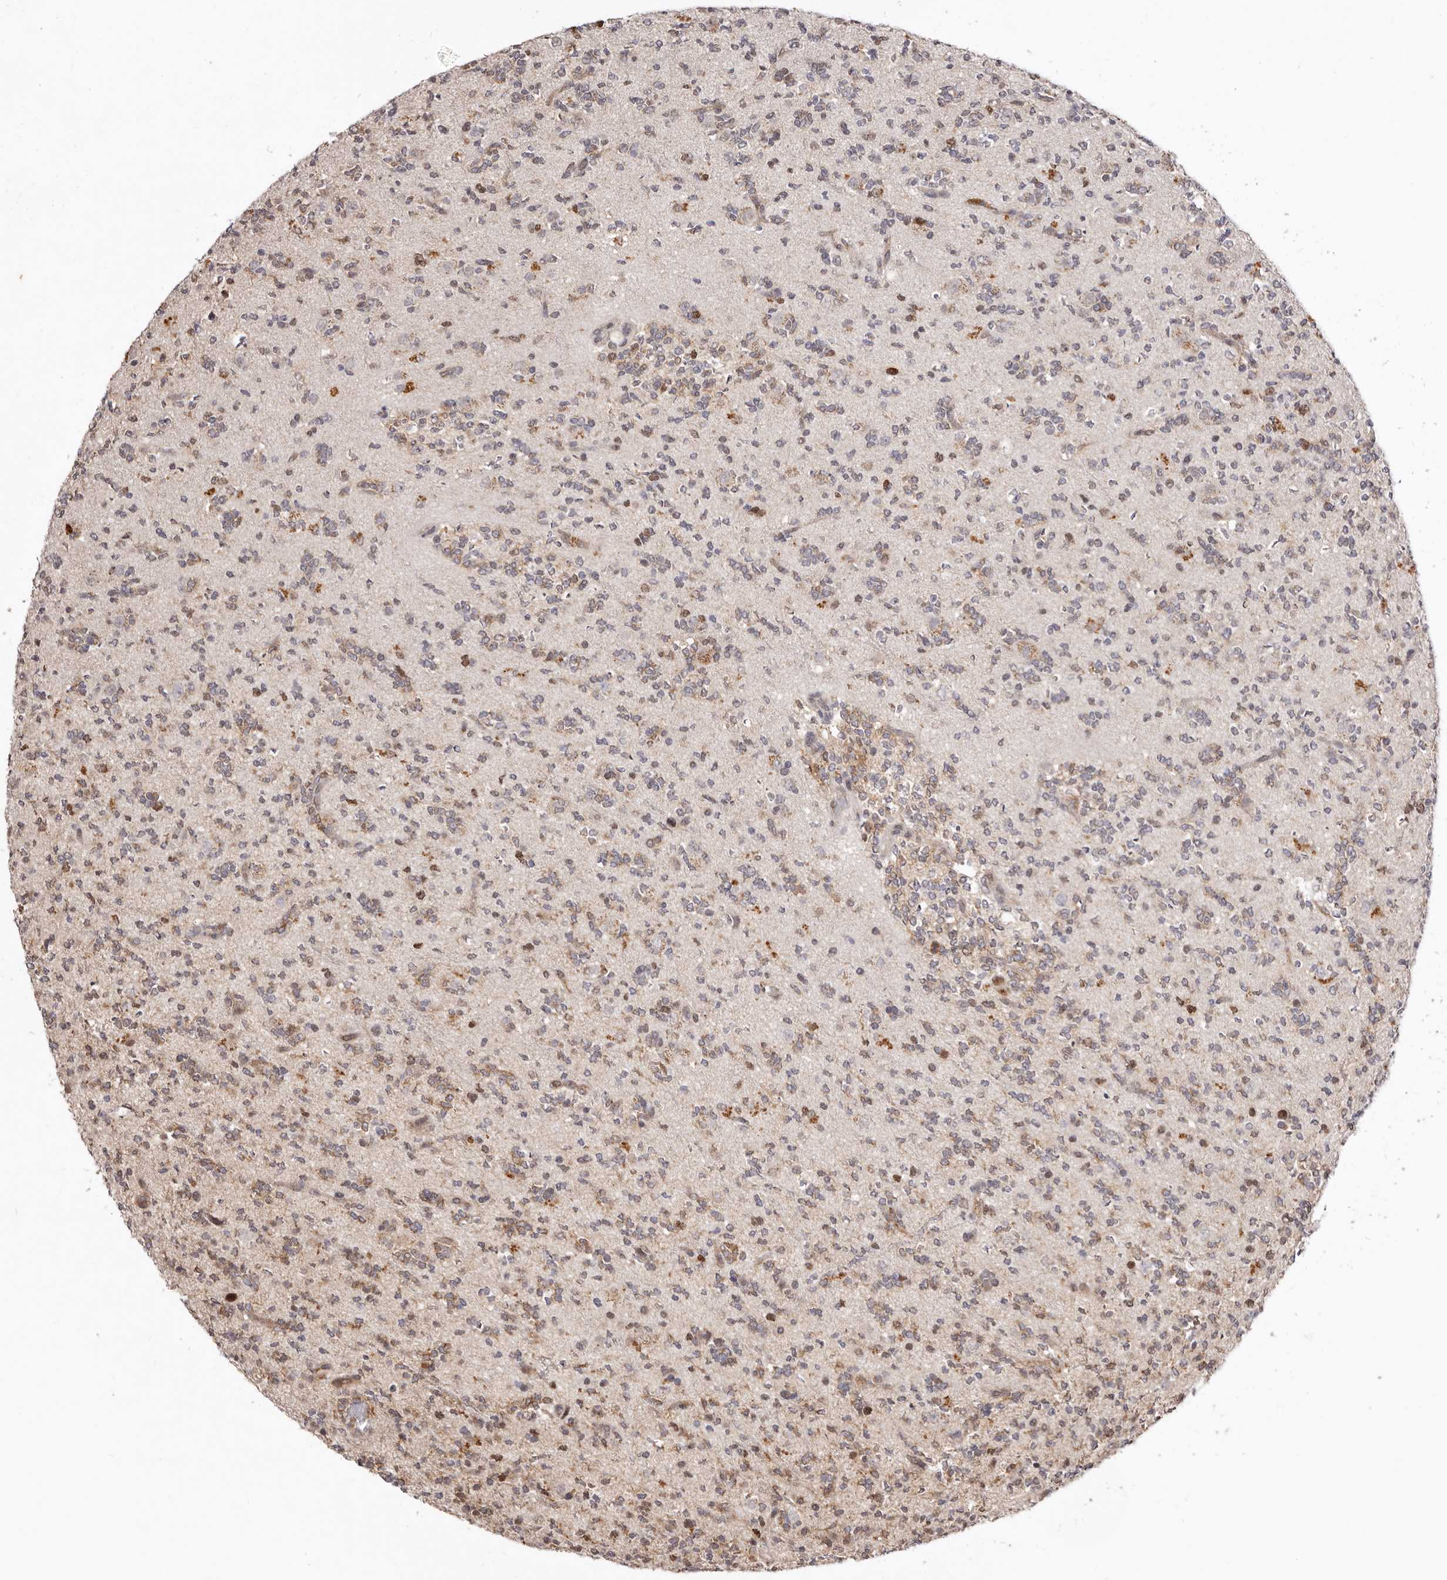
{"staining": {"intensity": "moderate", "quantity": "25%-75%", "location": "cytoplasmic/membranous,nuclear"}, "tissue": "glioma", "cell_type": "Tumor cells", "image_type": "cancer", "snomed": [{"axis": "morphology", "description": "Glioma, malignant, High grade"}, {"axis": "topography", "description": "Brain"}], "caption": "A brown stain labels moderate cytoplasmic/membranous and nuclear staining of a protein in human malignant high-grade glioma tumor cells. The protein is stained brown, and the nuclei are stained in blue (DAB (3,3'-diaminobenzidine) IHC with brightfield microscopy, high magnification).", "gene": "NOTCH1", "patient": {"sex": "female", "age": 62}}